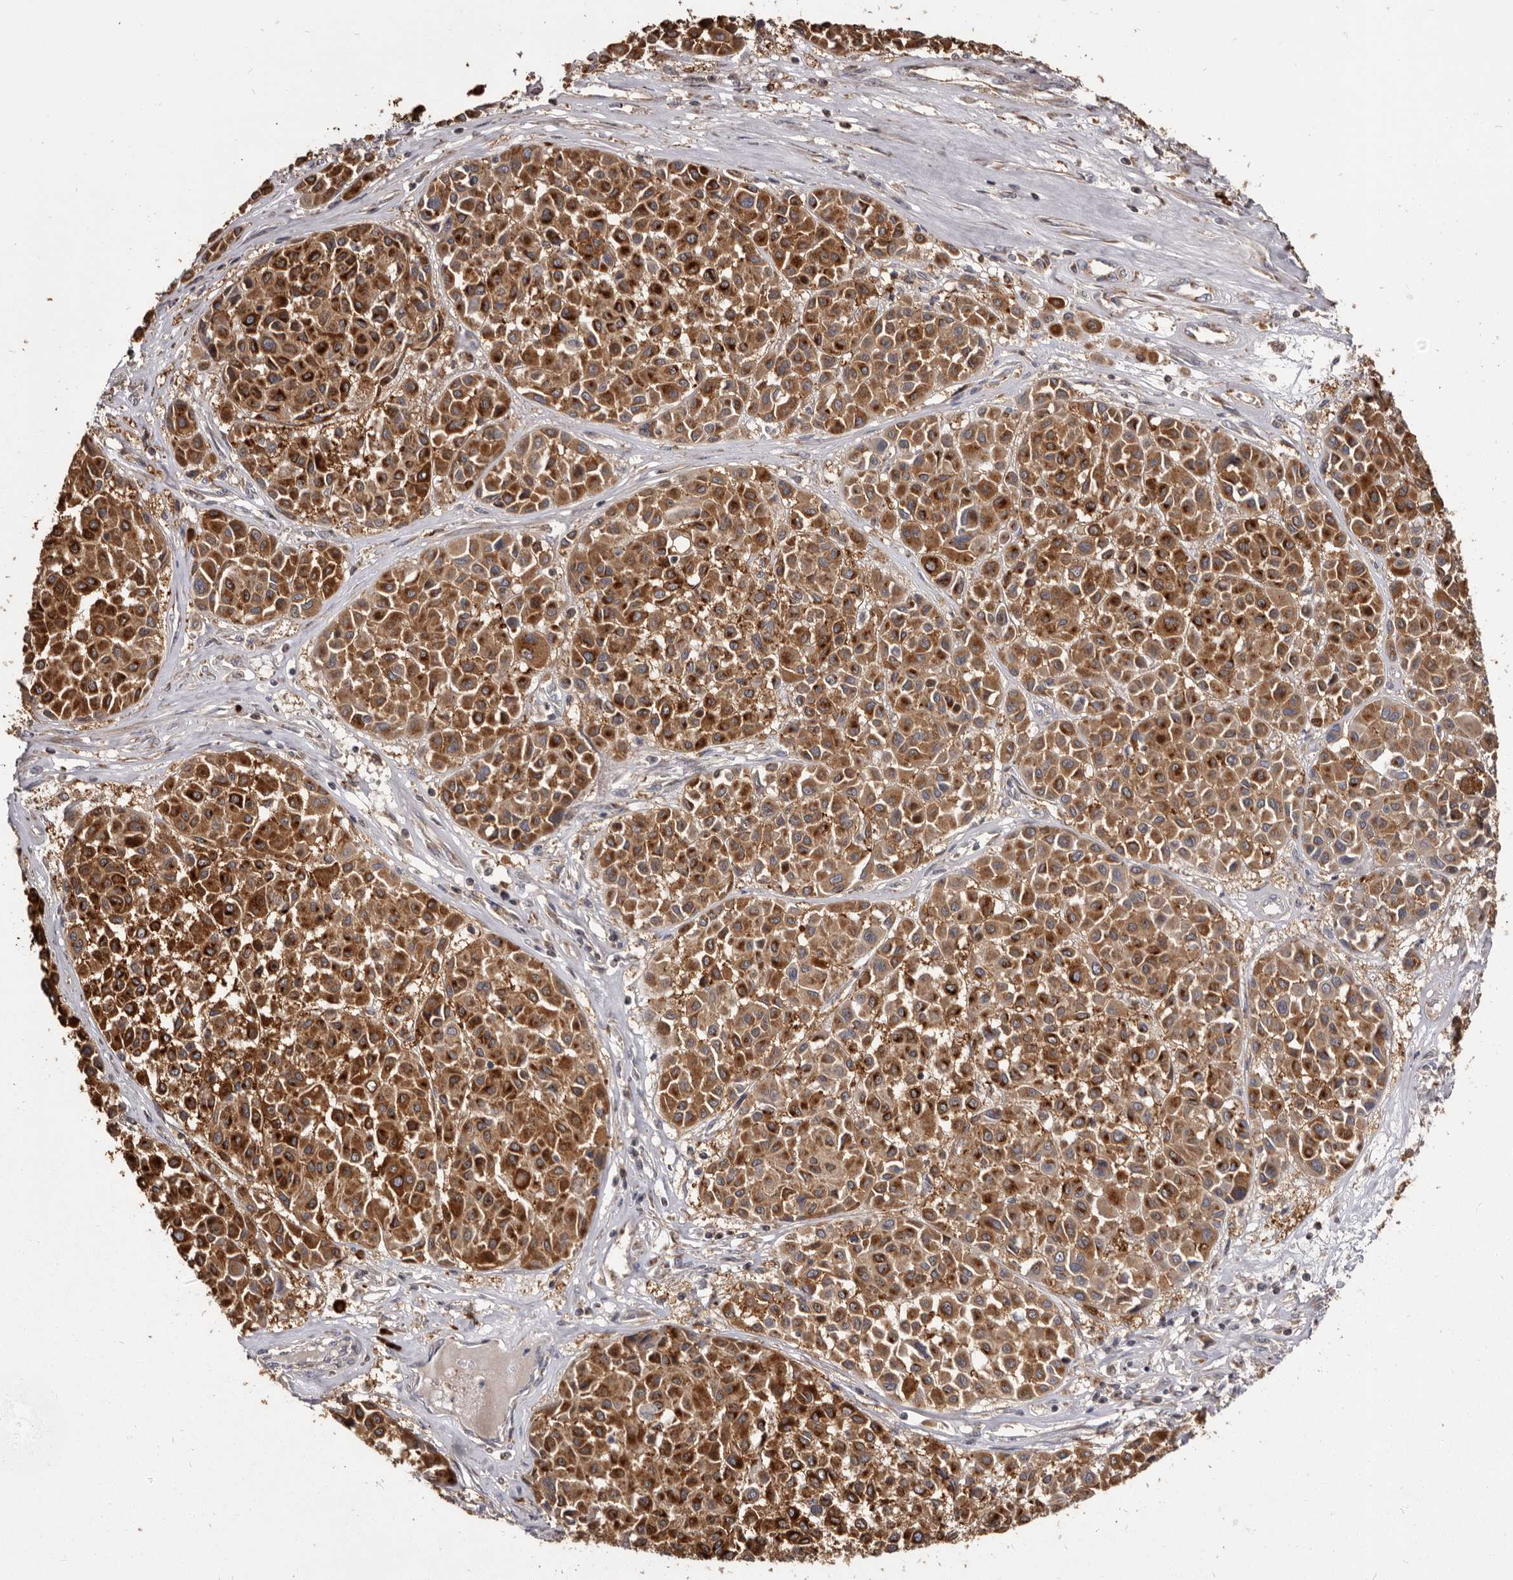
{"staining": {"intensity": "strong", "quantity": ">75%", "location": "cytoplasmic/membranous"}, "tissue": "melanoma", "cell_type": "Tumor cells", "image_type": "cancer", "snomed": [{"axis": "morphology", "description": "Malignant melanoma, Metastatic site"}, {"axis": "topography", "description": "Soft tissue"}], "caption": "Malignant melanoma (metastatic site) tissue shows strong cytoplasmic/membranous positivity in about >75% of tumor cells", "gene": "TPD52", "patient": {"sex": "male", "age": 41}}